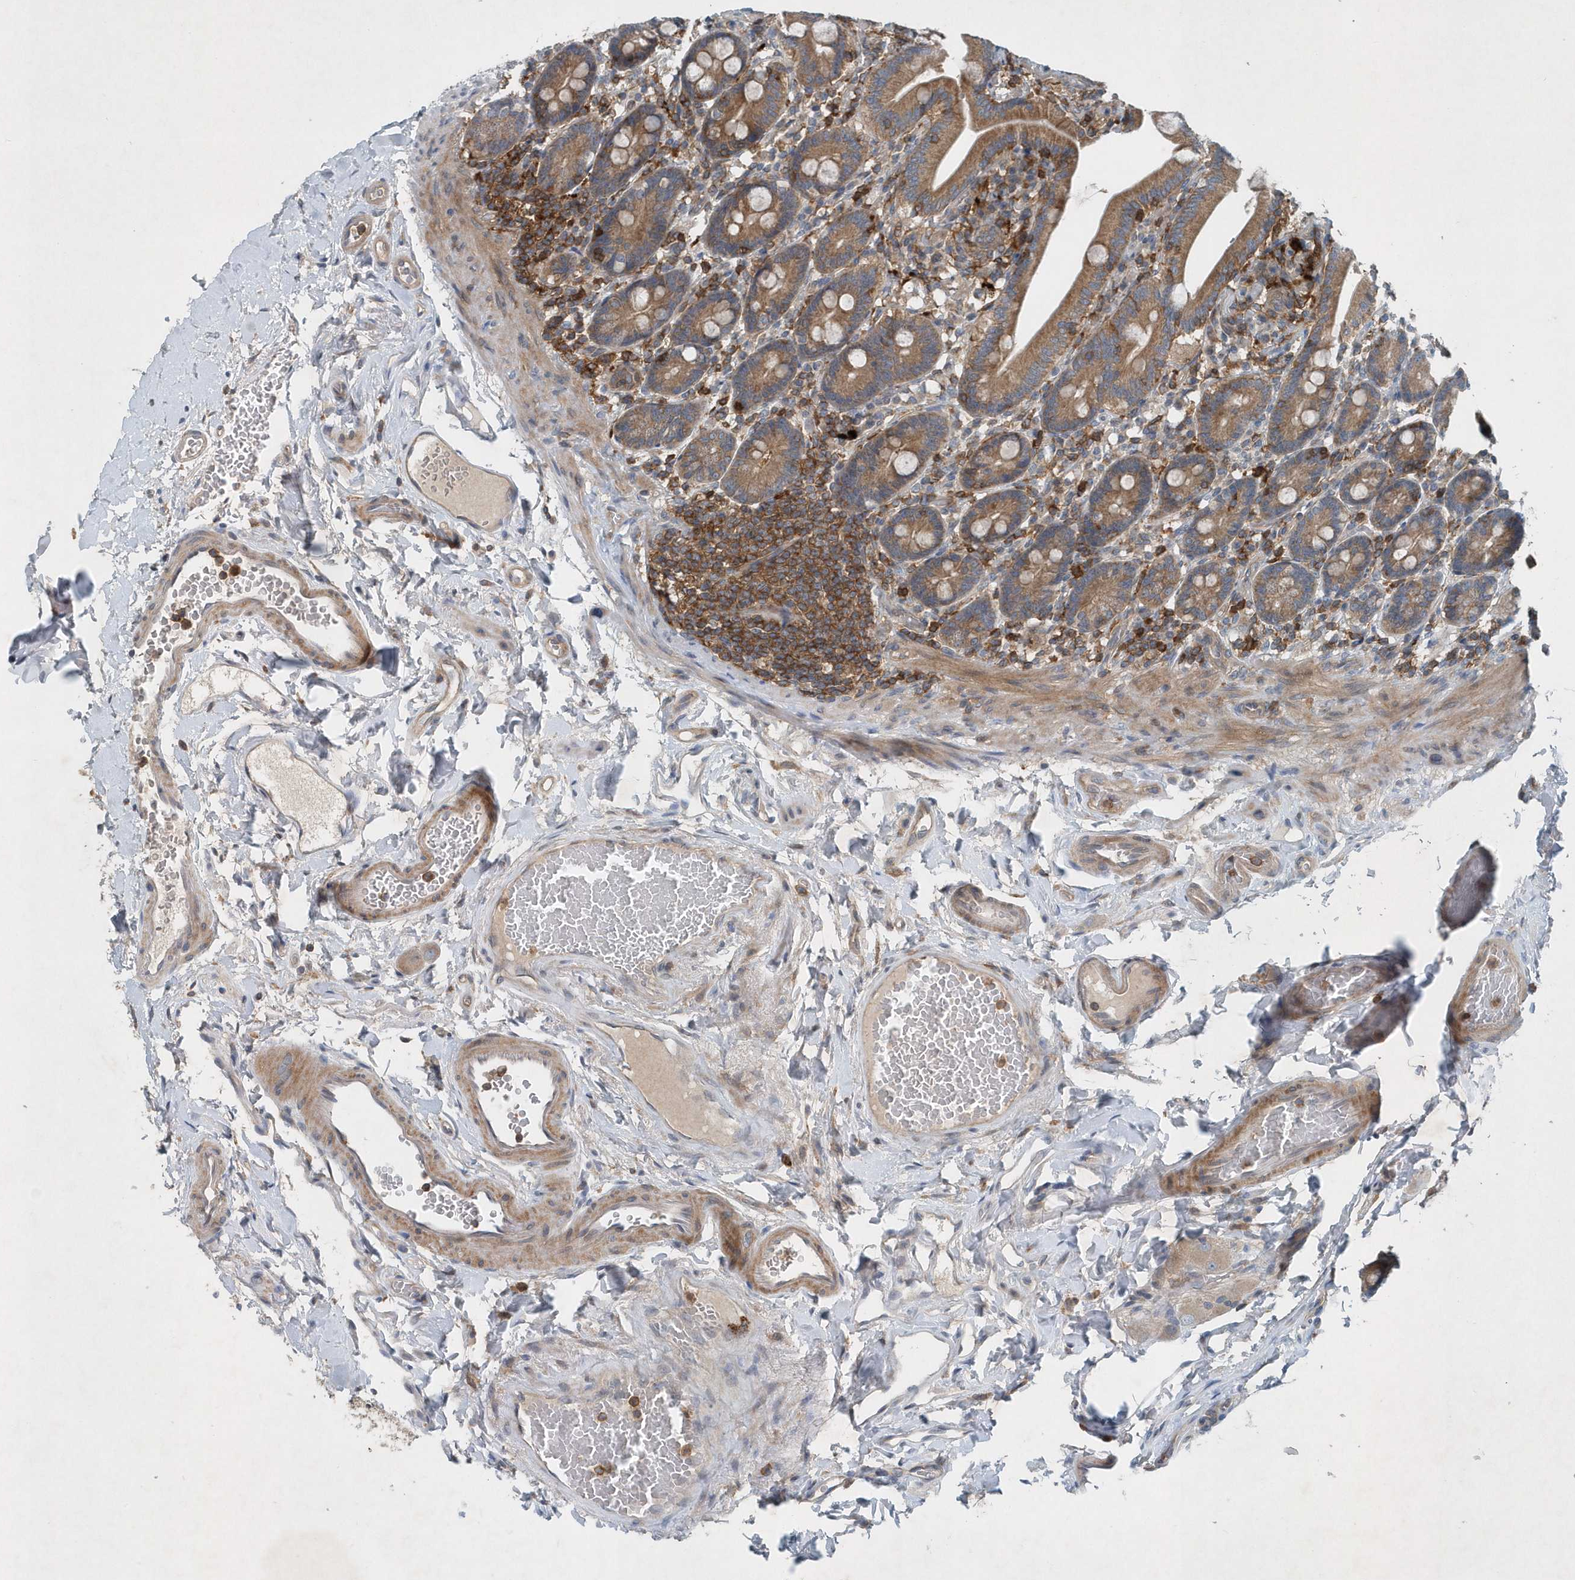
{"staining": {"intensity": "moderate", "quantity": ">75%", "location": "cytoplasmic/membranous"}, "tissue": "duodenum", "cell_type": "Glandular cells", "image_type": "normal", "snomed": [{"axis": "morphology", "description": "Normal tissue, NOS"}, {"axis": "topography", "description": "Duodenum"}], "caption": "About >75% of glandular cells in benign human duodenum exhibit moderate cytoplasmic/membranous protein expression as visualized by brown immunohistochemical staining.", "gene": "P2RY10", "patient": {"sex": "male", "age": 54}}